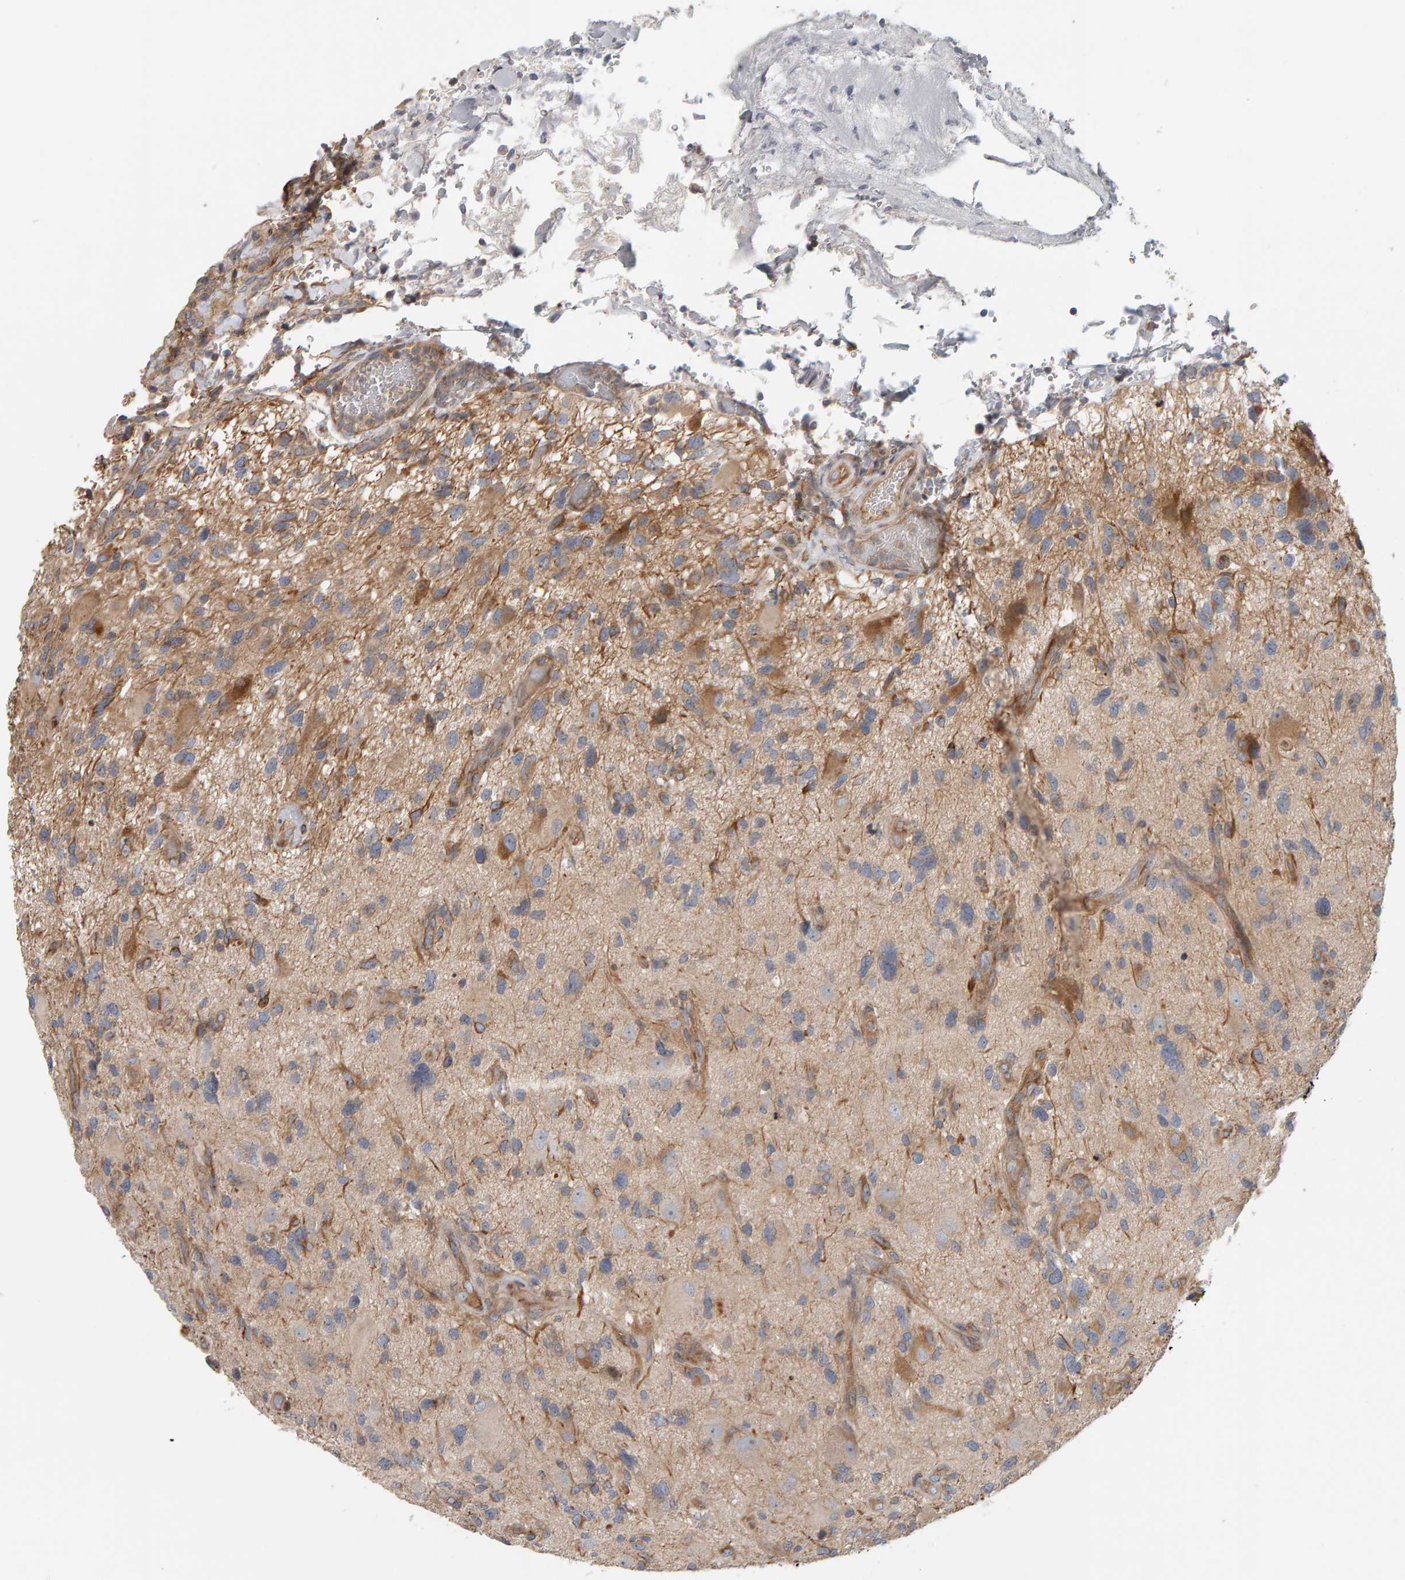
{"staining": {"intensity": "moderate", "quantity": "25%-75%", "location": "cytoplasmic/membranous"}, "tissue": "glioma", "cell_type": "Tumor cells", "image_type": "cancer", "snomed": [{"axis": "morphology", "description": "Glioma, malignant, High grade"}, {"axis": "topography", "description": "Brain"}], "caption": "A medium amount of moderate cytoplasmic/membranous staining is seen in approximately 25%-75% of tumor cells in malignant high-grade glioma tissue.", "gene": "C9orf72", "patient": {"sex": "male", "age": 33}}